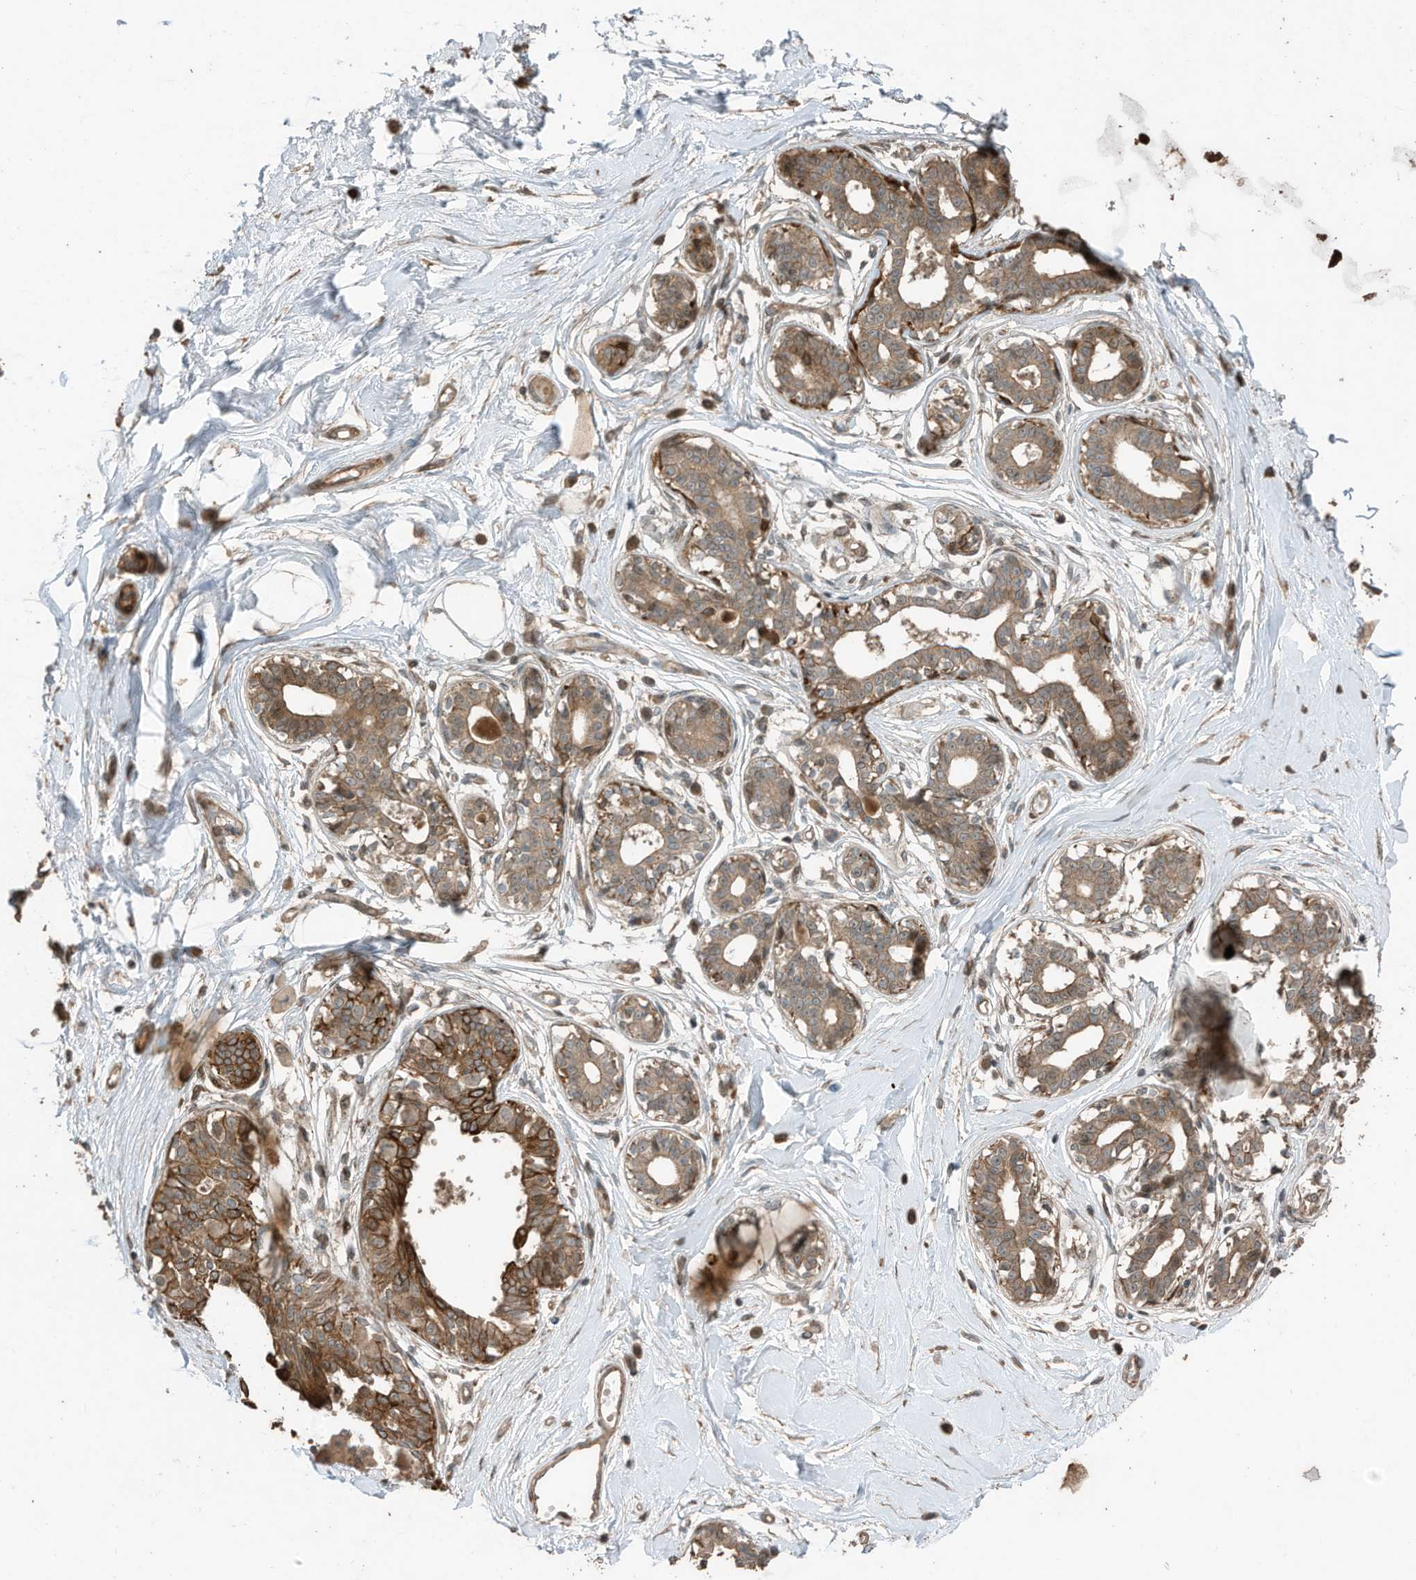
{"staining": {"intensity": "moderate", "quantity": ">75%", "location": "cytoplasmic/membranous"}, "tissue": "breast", "cell_type": "Adipocytes", "image_type": "normal", "snomed": [{"axis": "morphology", "description": "Normal tissue, NOS"}, {"axis": "topography", "description": "Breast"}], "caption": "Immunohistochemical staining of unremarkable breast exhibits >75% levels of moderate cytoplasmic/membranous protein positivity in approximately >75% of adipocytes.", "gene": "ZNF653", "patient": {"sex": "female", "age": 45}}